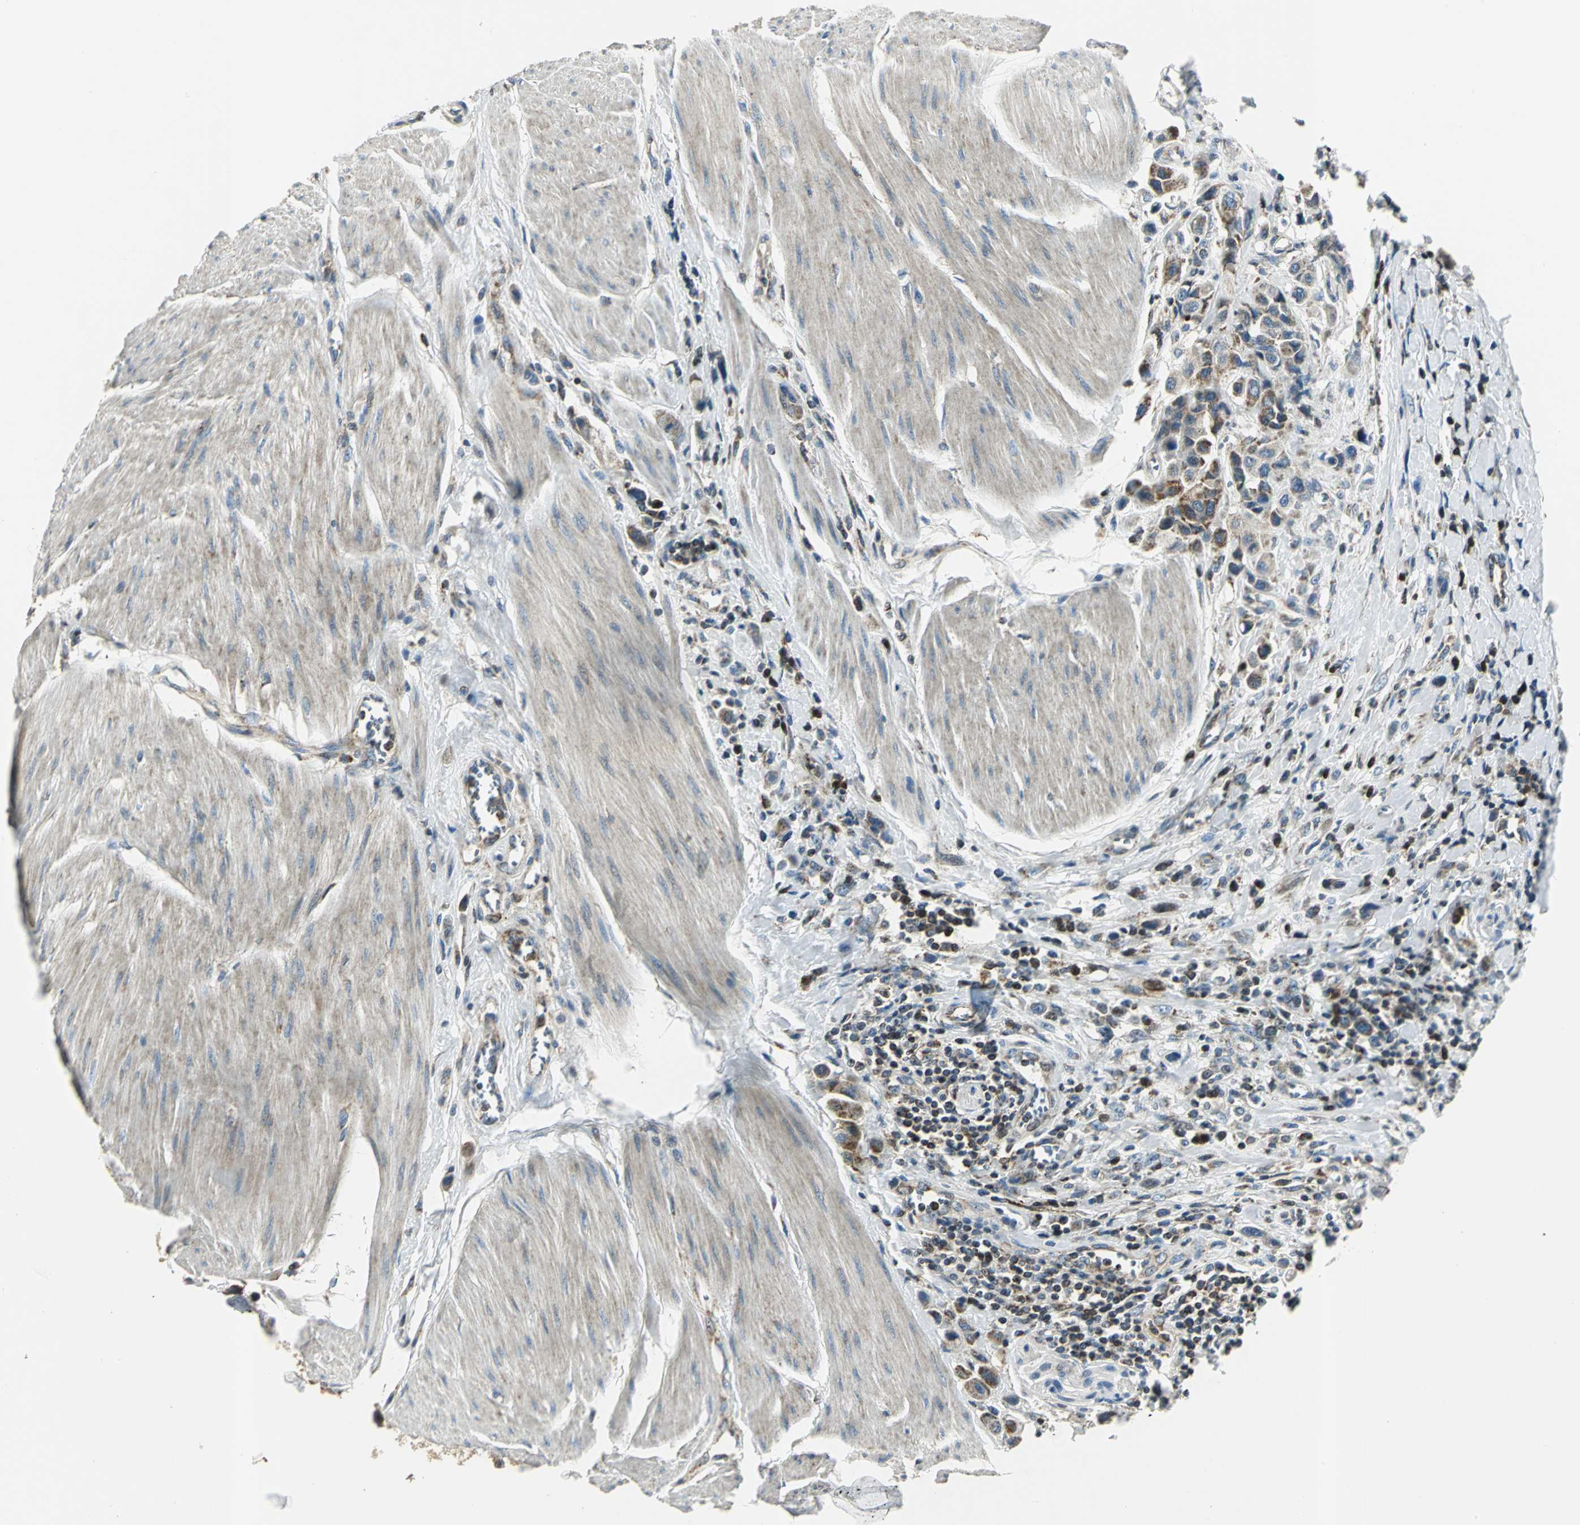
{"staining": {"intensity": "moderate", "quantity": "25%-75%", "location": "cytoplasmic/membranous"}, "tissue": "urothelial cancer", "cell_type": "Tumor cells", "image_type": "cancer", "snomed": [{"axis": "morphology", "description": "Urothelial carcinoma, High grade"}, {"axis": "topography", "description": "Urinary bladder"}], "caption": "Moderate cytoplasmic/membranous positivity for a protein is appreciated in approximately 25%-75% of tumor cells of urothelial cancer using immunohistochemistry (IHC).", "gene": "USP40", "patient": {"sex": "male", "age": 50}}